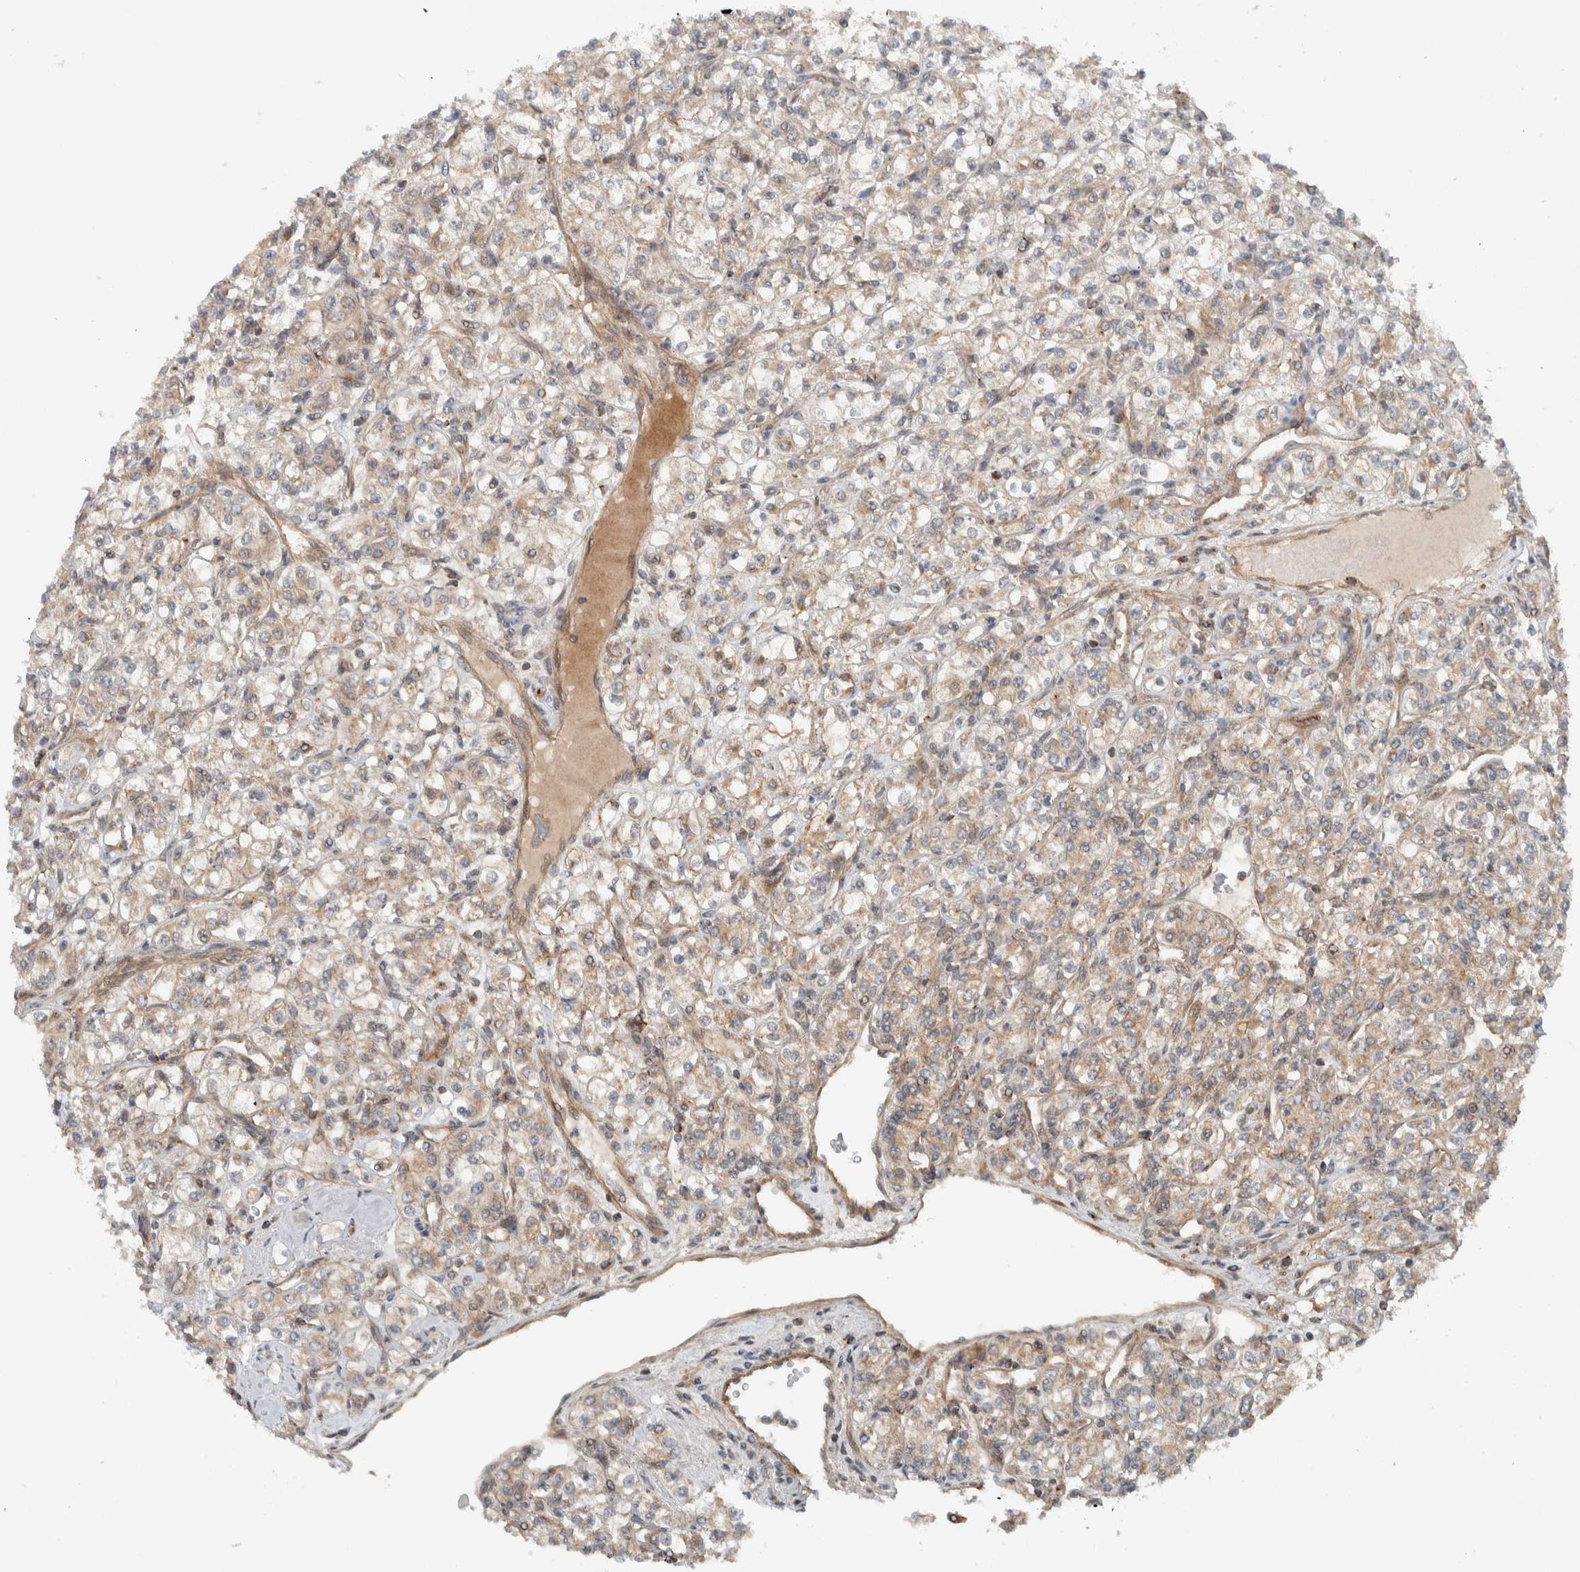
{"staining": {"intensity": "weak", "quantity": "<25%", "location": "cytoplasmic/membranous"}, "tissue": "renal cancer", "cell_type": "Tumor cells", "image_type": "cancer", "snomed": [{"axis": "morphology", "description": "Adenocarcinoma, NOS"}, {"axis": "topography", "description": "Kidney"}], "caption": "The micrograph exhibits no significant staining in tumor cells of renal cancer (adenocarcinoma). Brightfield microscopy of immunohistochemistry stained with DAB (brown) and hematoxylin (blue), captured at high magnification.", "gene": "KLHL6", "patient": {"sex": "male", "age": 77}}